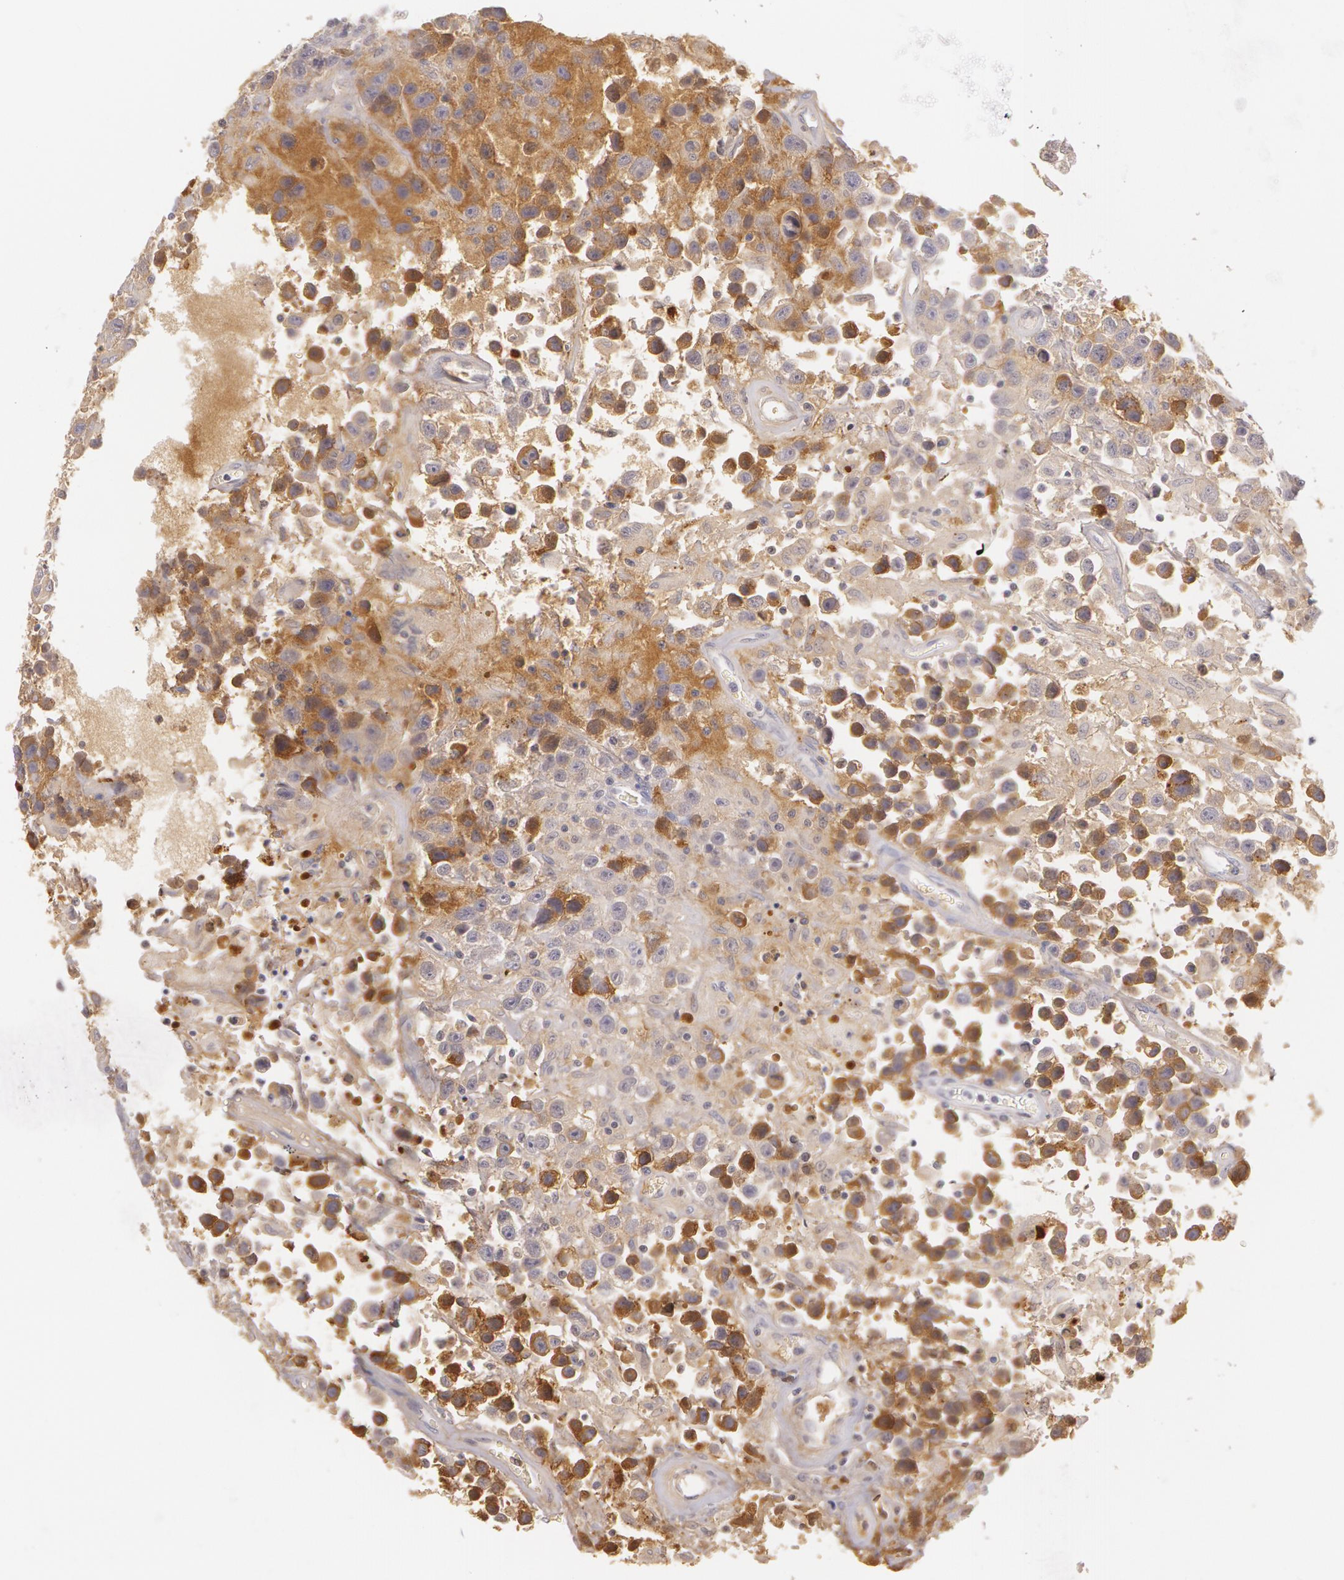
{"staining": {"intensity": "moderate", "quantity": "<25%", "location": "cytoplasmic/membranous"}, "tissue": "testis cancer", "cell_type": "Tumor cells", "image_type": "cancer", "snomed": [{"axis": "morphology", "description": "Seminoma, NOS"}, {"axis": "topography", "description": "Testis"}], "caption": "This image demonstrates seminoma (testis) stained with immunohistochemistry (IHC) to label a protein in brown. The cytoplasmic/membranous of tumor cells show moderate positivity for the protein. Nuclei are counter-stained blue.", "gene": "LBP", "patient": {"sex": "male", "age": 43}}